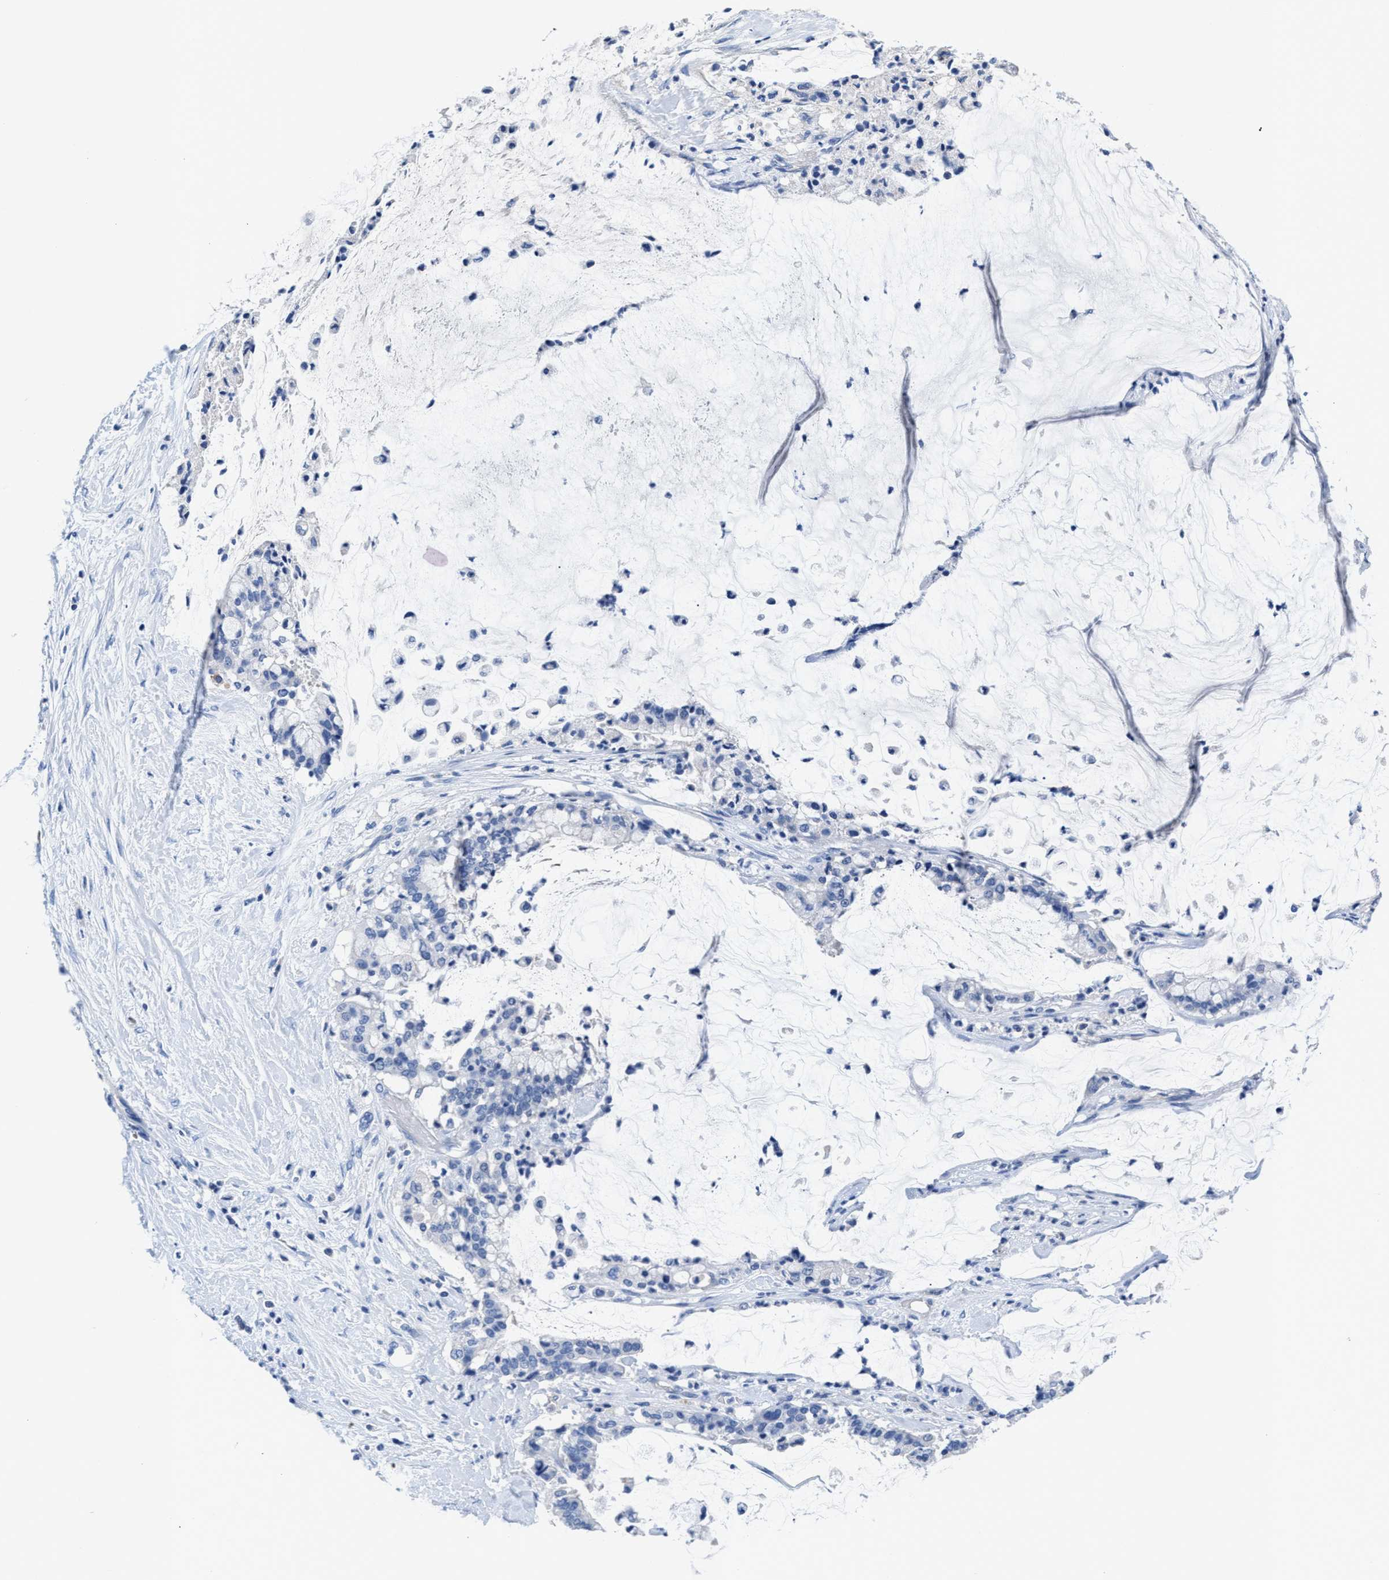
{"staining": {"intensity": "negative", "quantity": "none", "location": "none"}, "tissue": "pancreatic cancer", "cell_type": "Tumor cells", "image_type": "cancer", "snomed": [{"axis": "morphology", "description": "Adenocarcinoma, NOS"}, {"axis": "topography", "description": "Pancreas"}], "caption": "Pancreatic cancer (adenocarcinoma) was stained to show a protein in brown. There is no significant expression in tumor cells. (Stains: DAB (3,3'-diaminobenzidine) immunohistochemistry with hematoxylin counter stain, Microscopy: brightfield microscopy at high magnification).", "gene": "SLFN13", "patient": {"sex": "male", "age": 41}}